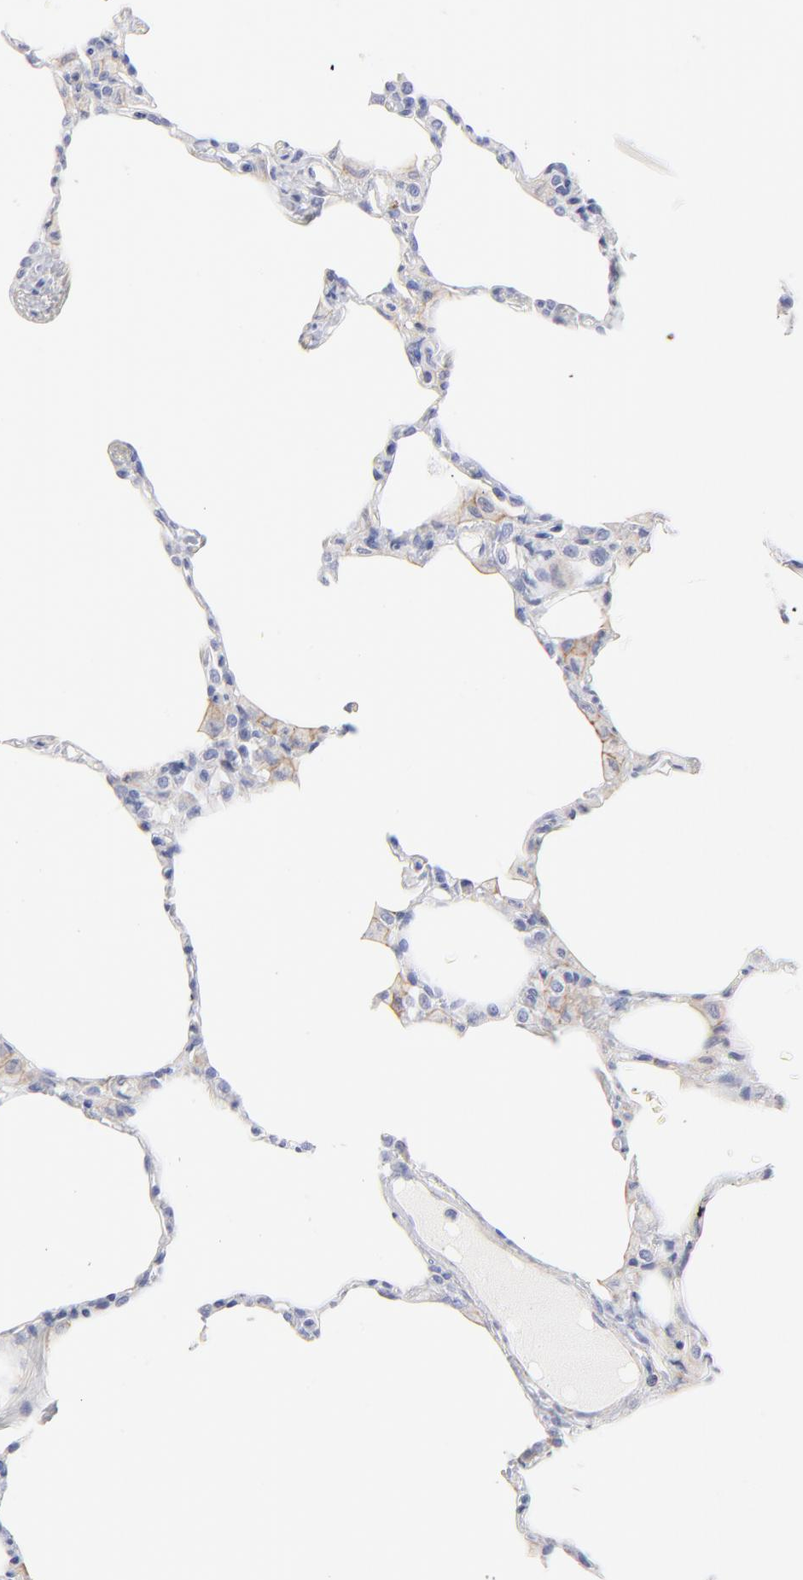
{"staining": {"intensity": "negative", "quantity": "none", "location": "none"}, "tissue": "lung", "cell_type": "Alveolar cells", "image_type": "normal", "snomed": [{"axis": "morphology", "description": "Normal tissue, NOS"}, {"axis": "topography", "description": "Lung"}], "caption": "Immunohistochemical staining of unremarkable lung reveals no significant expression in alveolar cells. (IHC, brightfield microscopy, high magnification).", "gene": "ACTA2", "patient": {"sex": "female", "age": 49}}